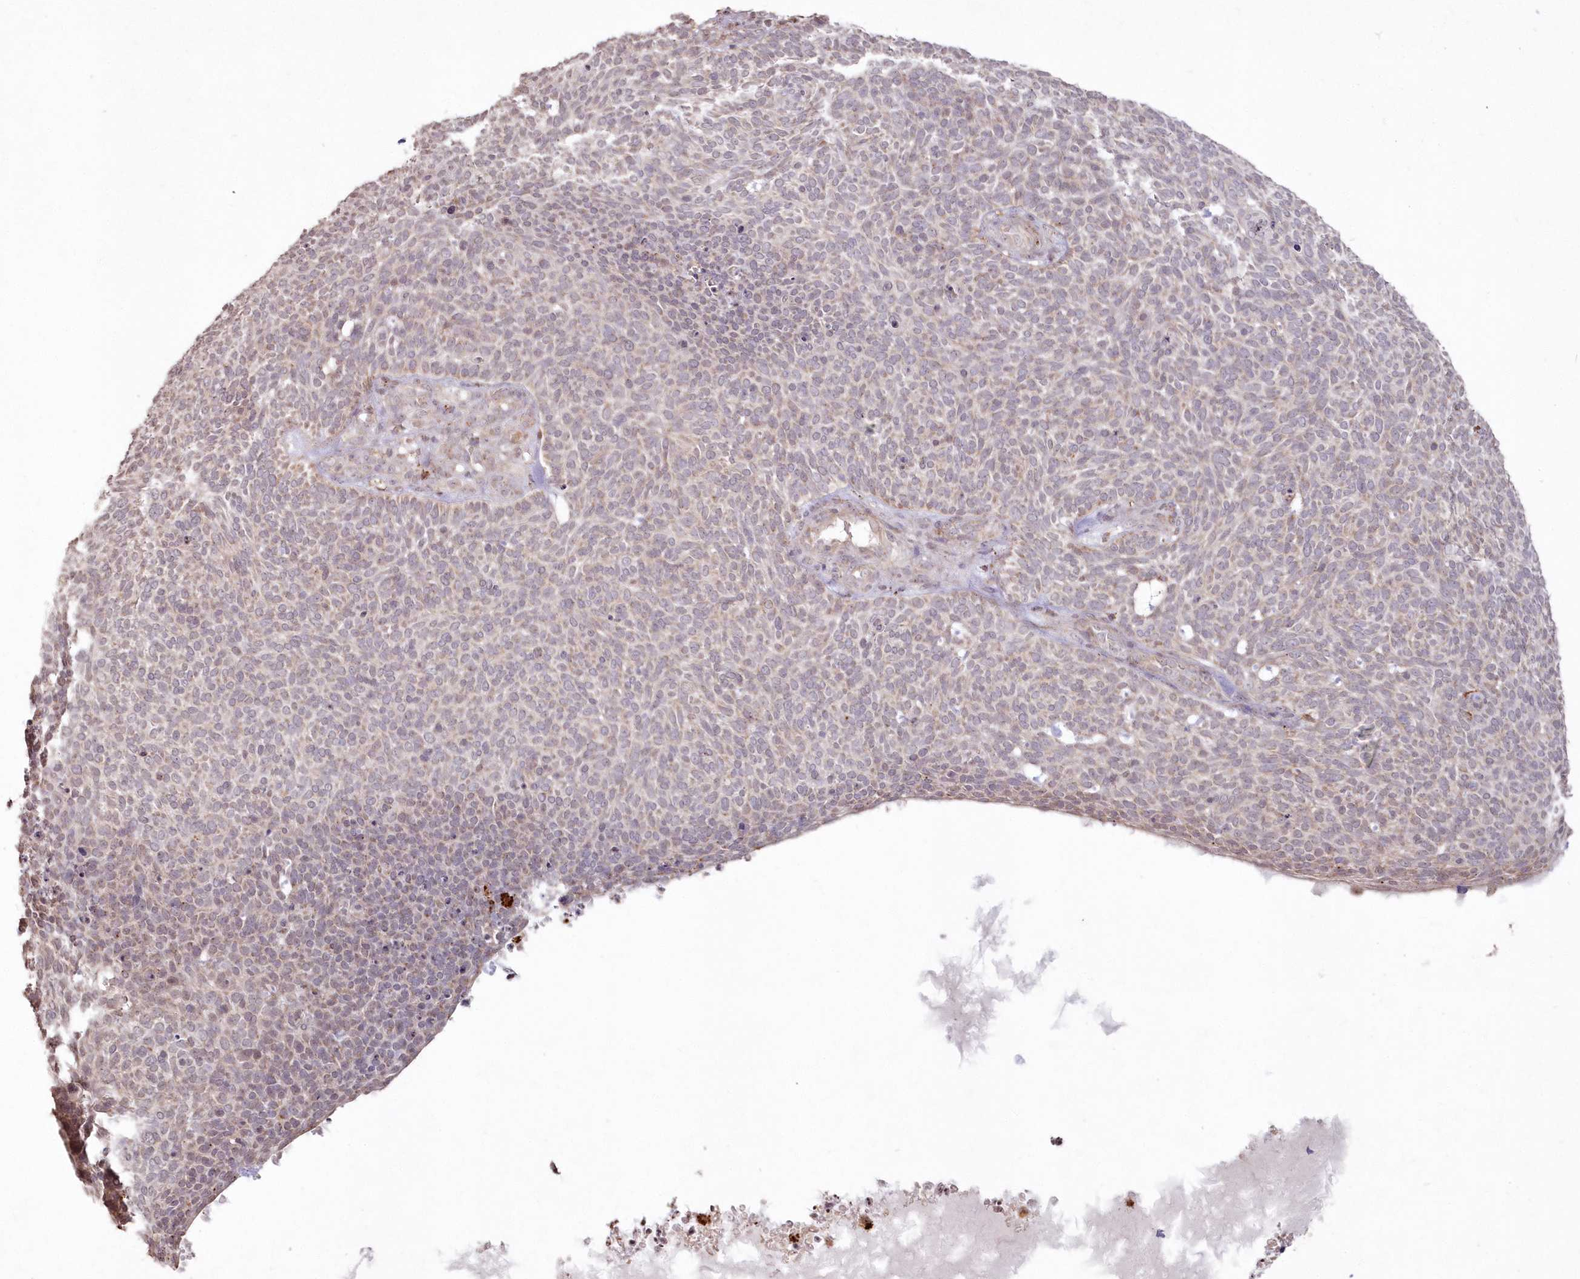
{"staining": {"intensity": "weak", "quantity": "25%-75%", "location": "cytoplasmic/membranous"}, "tissue": "skin cancer", "cell_type": "Tumor cells", "image_type": "cancer", "snomed": [{"axis": "morphology", "description": "Squamous cell carcinoma, NOS"}, {"axis": "topography", "description": "Skin"}], "caption": "Skin cancer was stained to show a protein in brown. There is low levels of weak cytoplasmic/membranous positivity in approximately 25%-75% of tumor cells.", "gene": "ARSB", "patient": {"sex": "female", "age": 90}}